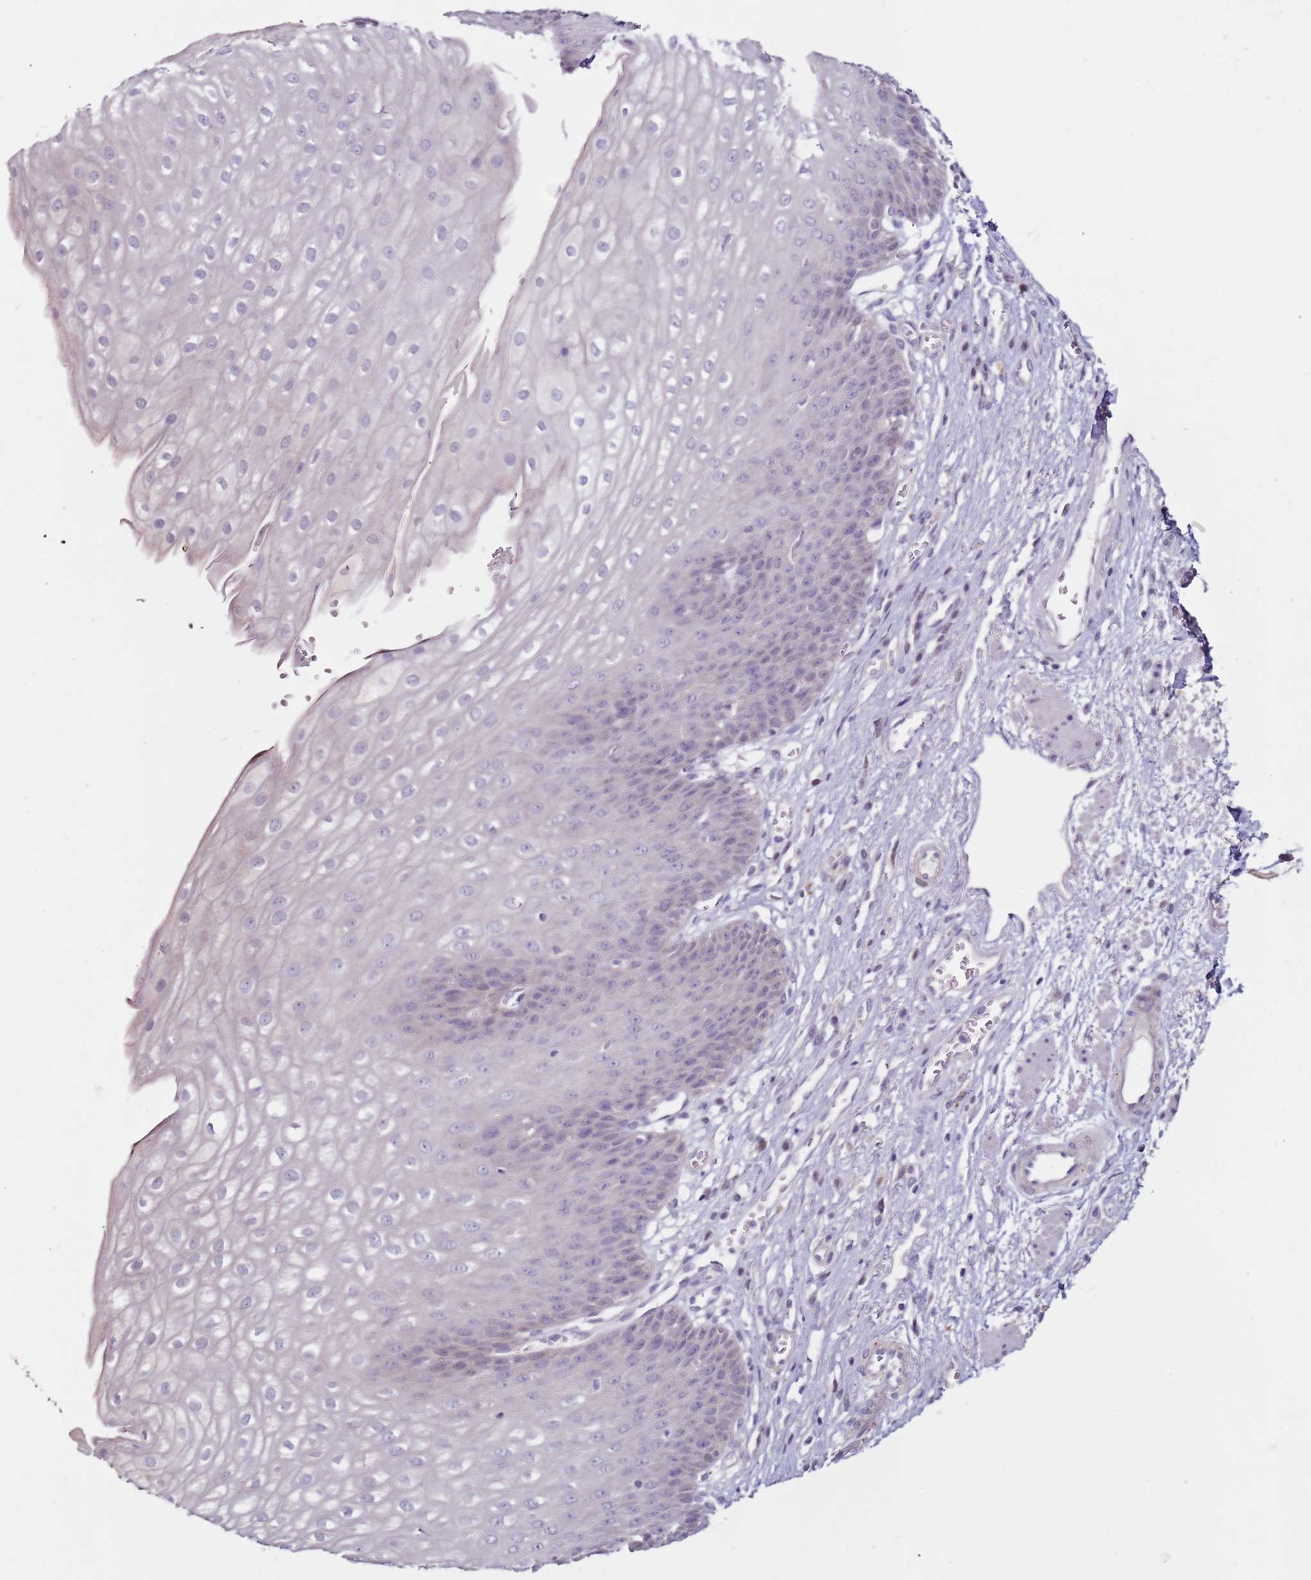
{"staining": {"intensity": "negative", "quantity": "none", "location": "none"}, "tissue": "esophagus", "cell_type": "Squamous epithelial cells", "image_type": "normal", "snomed": [{"axis": "morphology", "description": "Normal tissue, NOS"}, {"axis": "topography", "description": "Esophagus"}], "caption": "High magnification brightfield microscopy of unremarkable esophagus stained with DAB (brown) and counterstained with hematoxylin (blue): squamous epithelial cells show no significant expression. Nuclei are stained in blue.", "gene": "MDH1", "patient": {"sex": "male", "age": 71}}